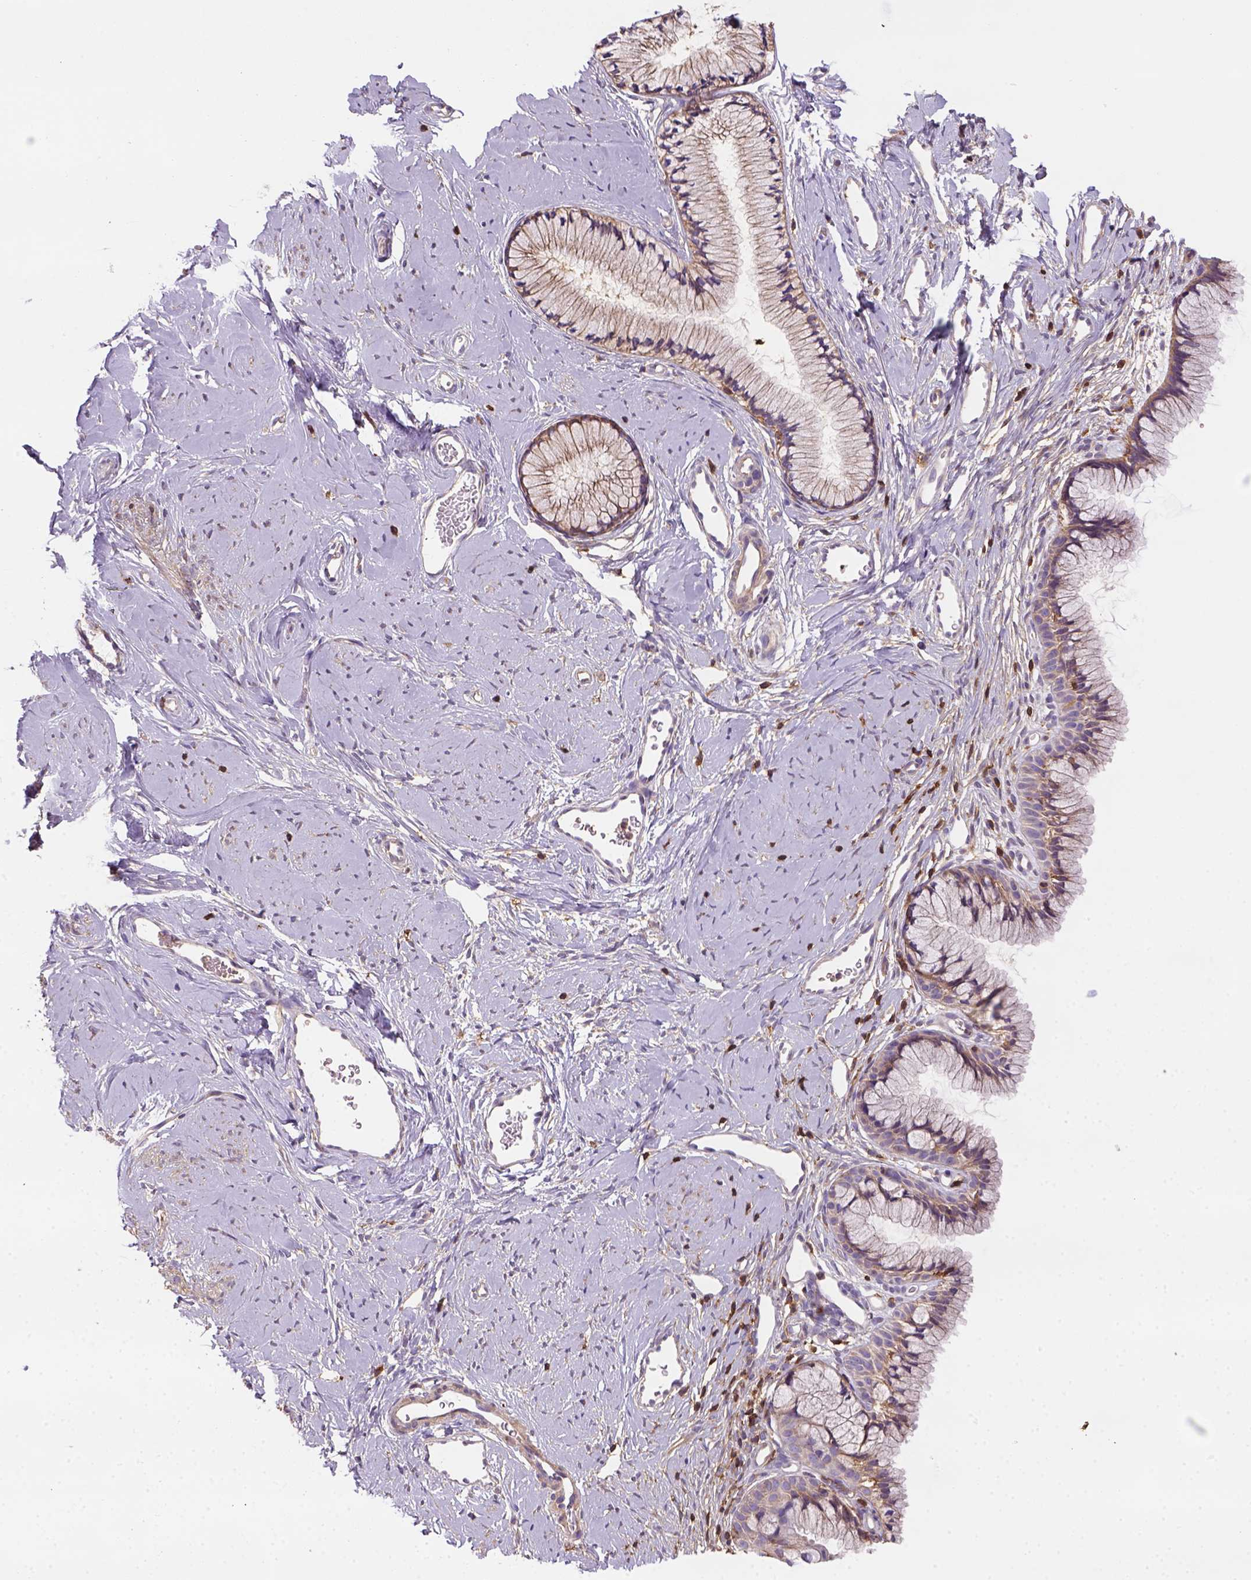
{"staining": {"intensity": "weak", "quantity": ">75%", "location": "cytoplasmic/membranous"}, "tissue": "cervix", "cell_type": "Glandular cells", "image_type": "normal", "snomed": [{"axis": "morphology", "description": "Normal tissue, NOS"}, {"axis": "topography", "description": "Cervix"}], "caption": "About >75% of glandular cells in normal cervix reveal weak cytoplasmic/membranous protein staining as visualized by brown immunohistochemical staining.", "gene": "GPRC5D", "patient": {"sex": "female", "age": 40}}